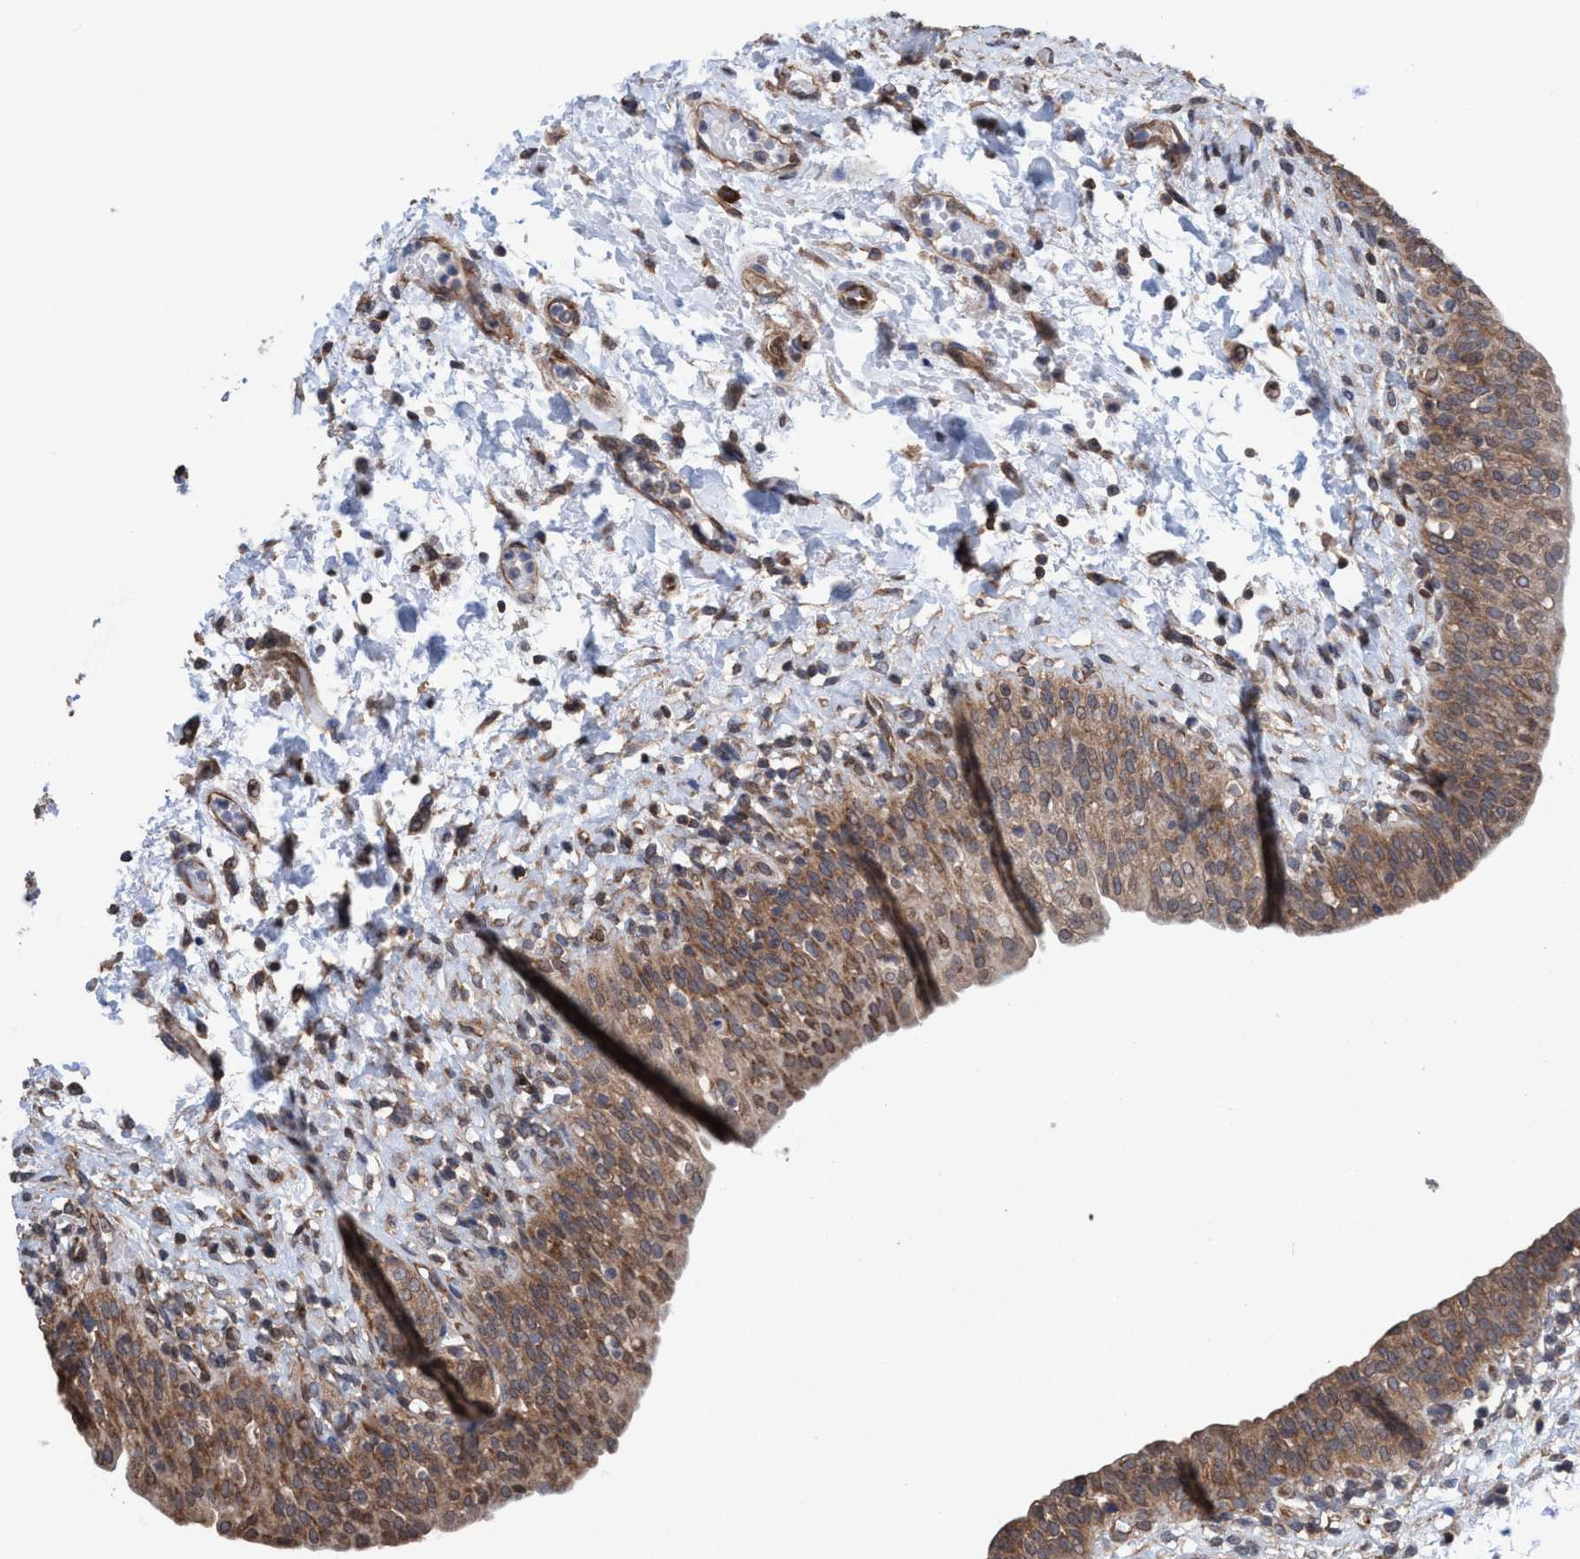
{"staining": {"intensity": "moderate", "quantity": ">75%", "location": "cytoplasmic/membranous"}, "tissue": "urinary bladder", "cell_type": "Urothelial cells", "image_type": "normal", "snomed": [{"axis": "morphology", "description": "Normal tissue, NOS"}, {"axis": "topography", "description": "Urinary bladder"}], "caption": "Immunohistochemistry micrograph of benign human urinary bladder stained for a protein (brown), which exhibits medium levels of moderate cytoplasmic/membranous expression in about >75% of urothelial cells.", "gene": "METAP2", "patient": {"sex": "male", "age": 55}}